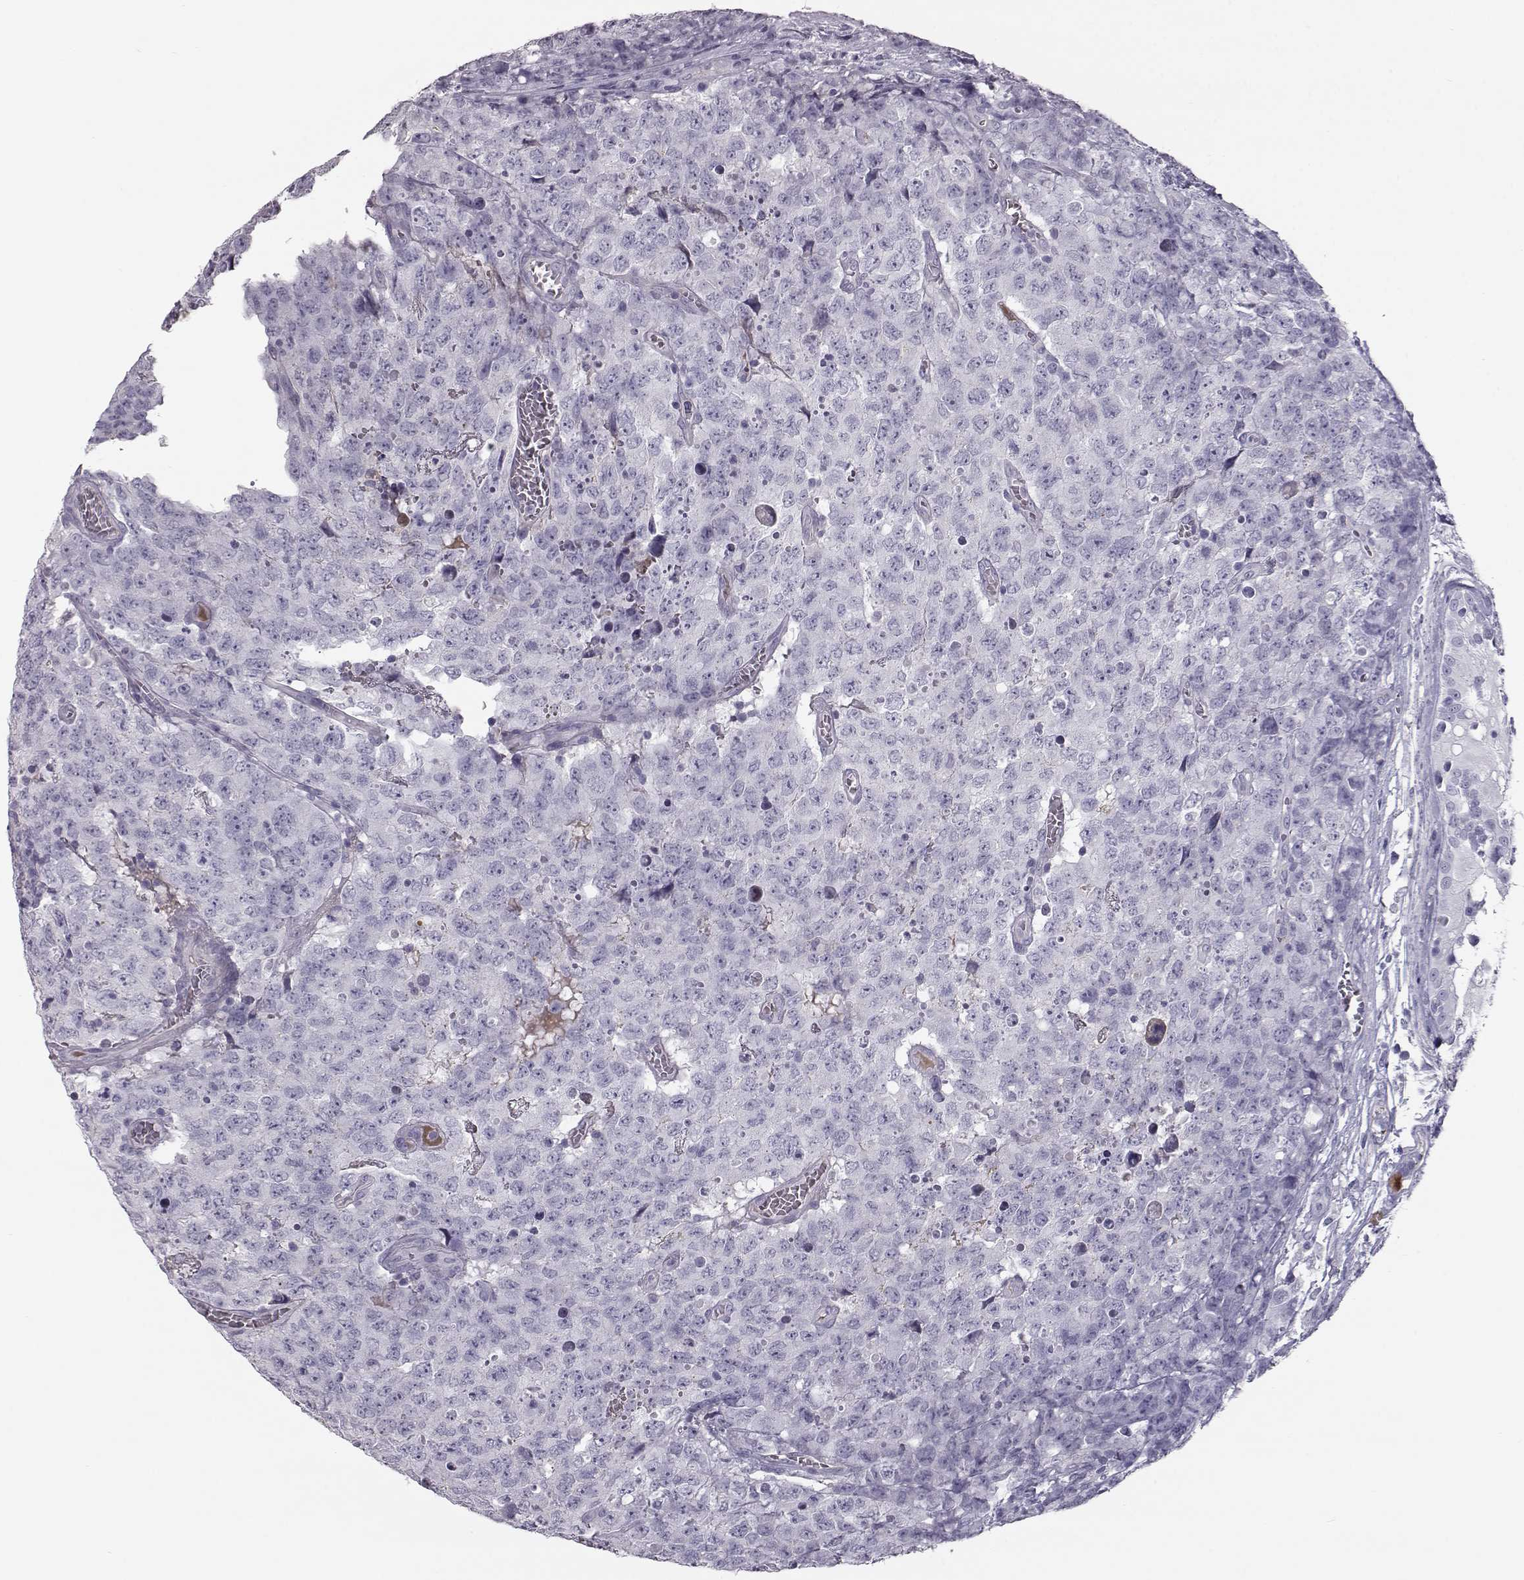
{"staining": {"intensity": "negative", "quantity": "none", "location": "none"}, "tissue": "testis cancer", "cell_type": "Tumor cells", "image_type": "cancer", "snomed": [{"axis": "morphology", "description": "Carcinoma, Embryonal, NOS"}, {"axis": "topography", "description": "Testis"}], "caption": "An immunohistochemistry (IHC) image of testis cancer (embryonal carcinoma) is shown. There is no staining in tumor cells of testis cancer (embryonal carcinoma). The staining was performed using DAB to visualize the protein expression in brown, while the nuclei were stained in blue with hematoxylin (Magnification: 20x).", "gene": "CCL19", "patient": {"sex": "male", "age": 23}}